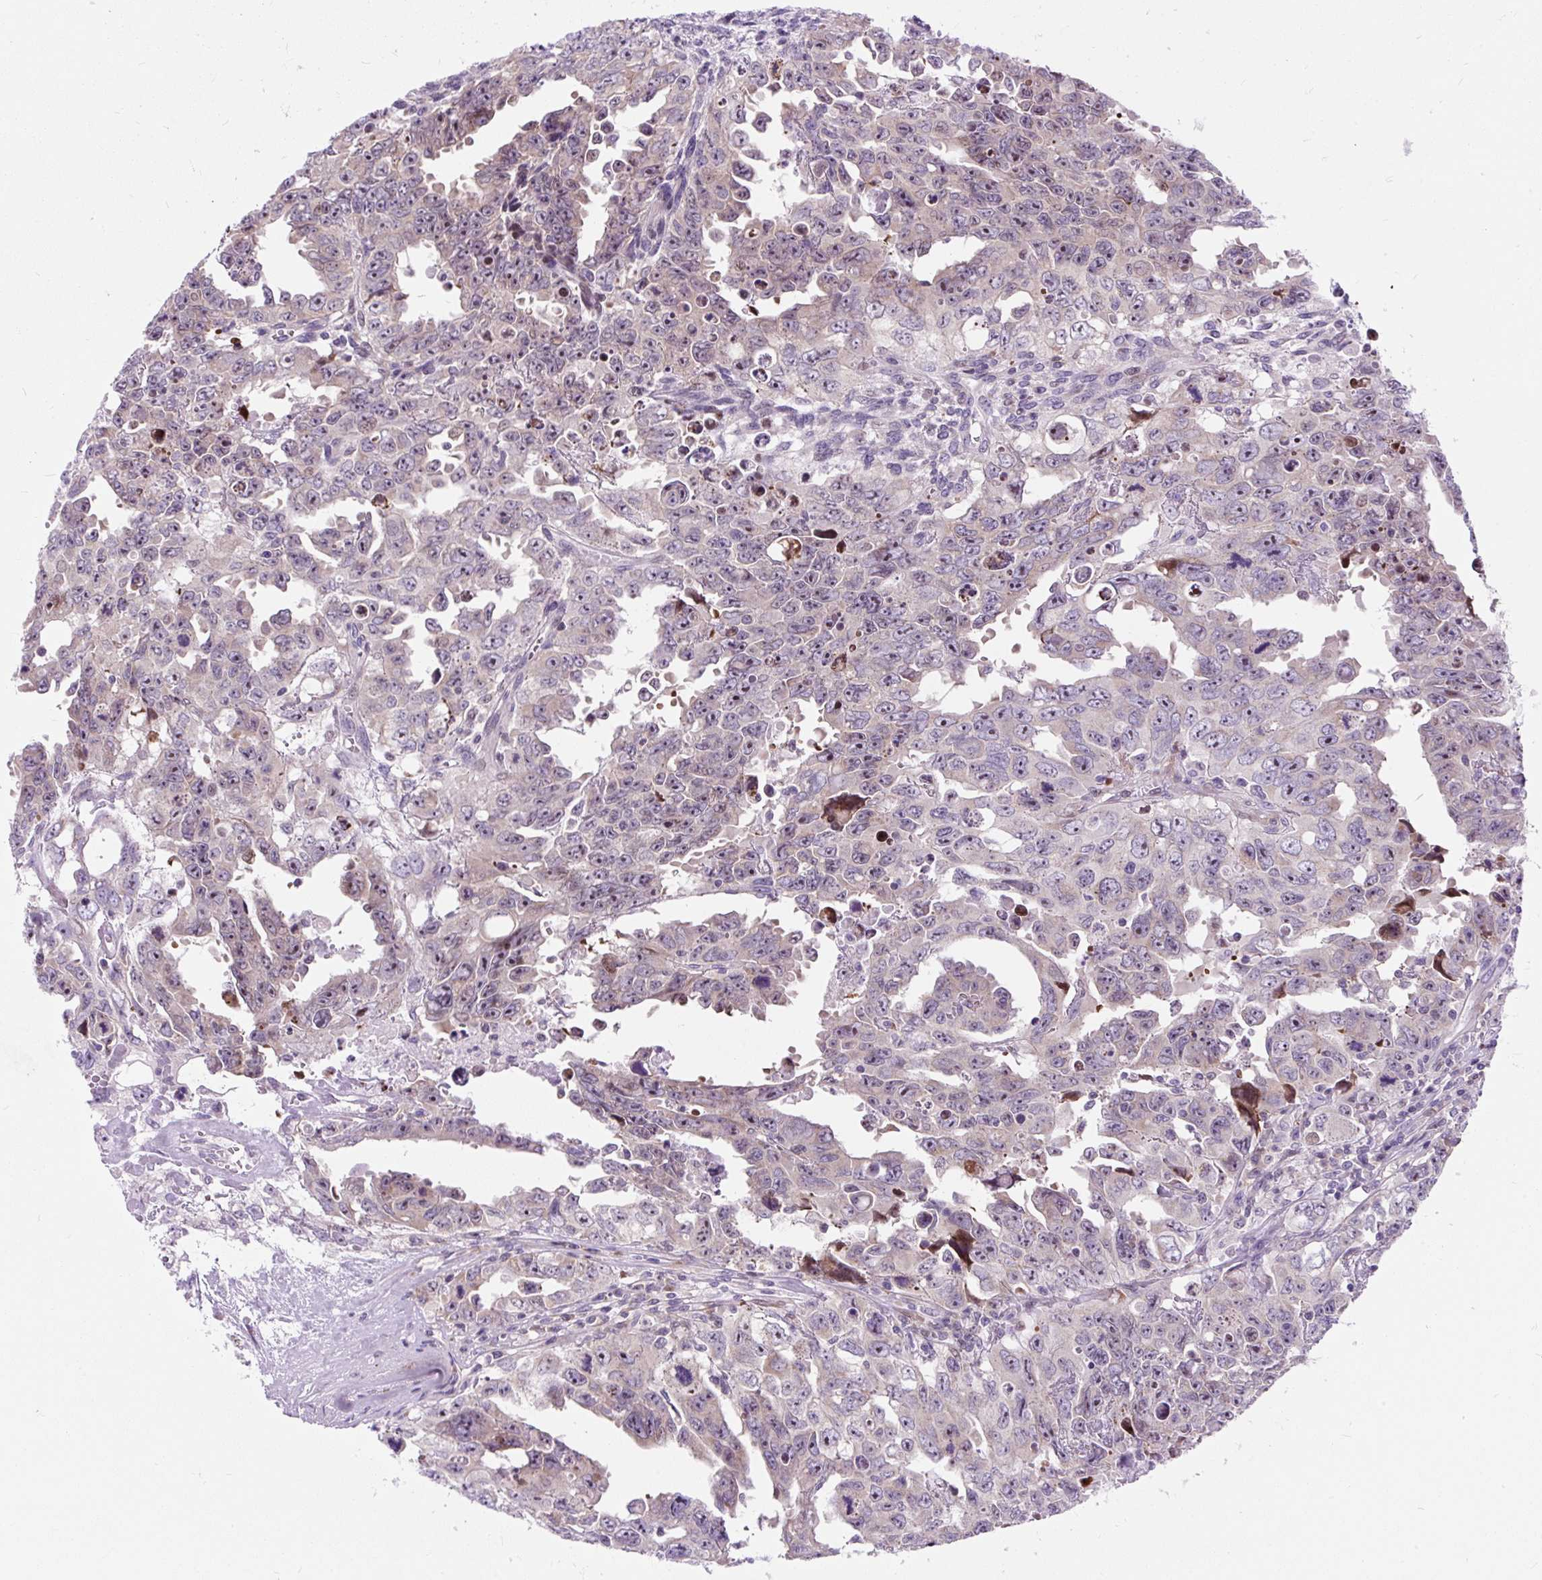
{"staining": {"intensity": "negative", "quantity": "none", "location": "none"}, "tissue": "testis cancer", "cell_type": "Tumor cells", "image_type": "cancer", "snomed": [{"axis": "morphology", "description": "Carcinoma, Embryonal, NOS"}, {"axis": "topography", "description": "Testis"}], "caption": "High power microscopy photomicrograph of an IHC histopathology image of testis cancer, revealing no significant expression in tumor cells.", "gene": "CISD3", "patient": {"sex": "male", "age": 24}}